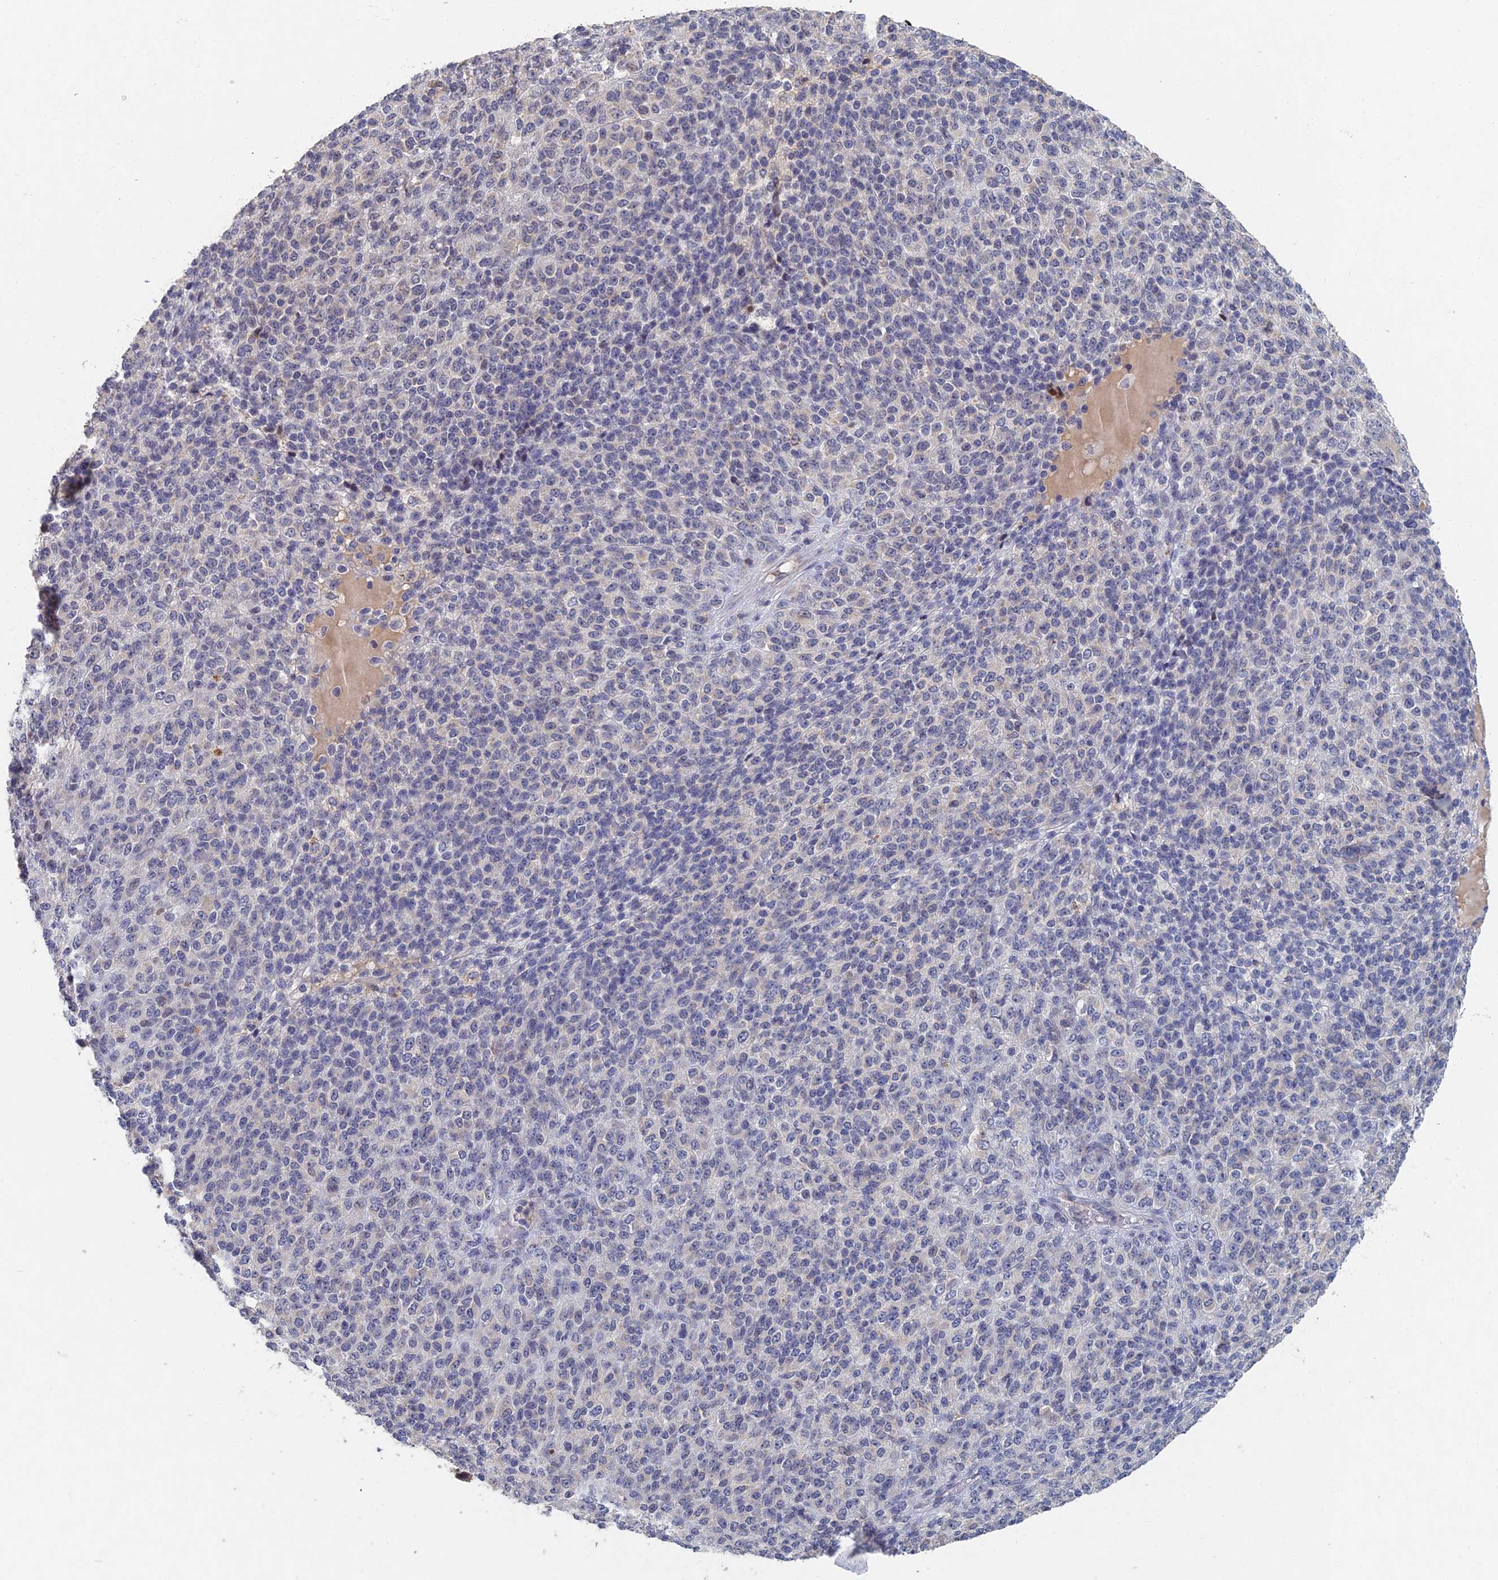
{"staining": {"intensity": "negative", "quantity": "none", "location": "none"}, "tissue": "melanoma", "cell_type": "Tumor cells", "image_type": "cancer", "snomed": [{"axis": "morphology", "description": "Malignant melanoma, Metastatic site"}, {"axis": "topography", "description": "Brain"}], "caption": "The immunohistochemistry (IHC) micrograph has no significant expression in tumor cells of melanoma tissue.", "gene": "GNA15", "patient": {"sex": "female", "age": 56}}